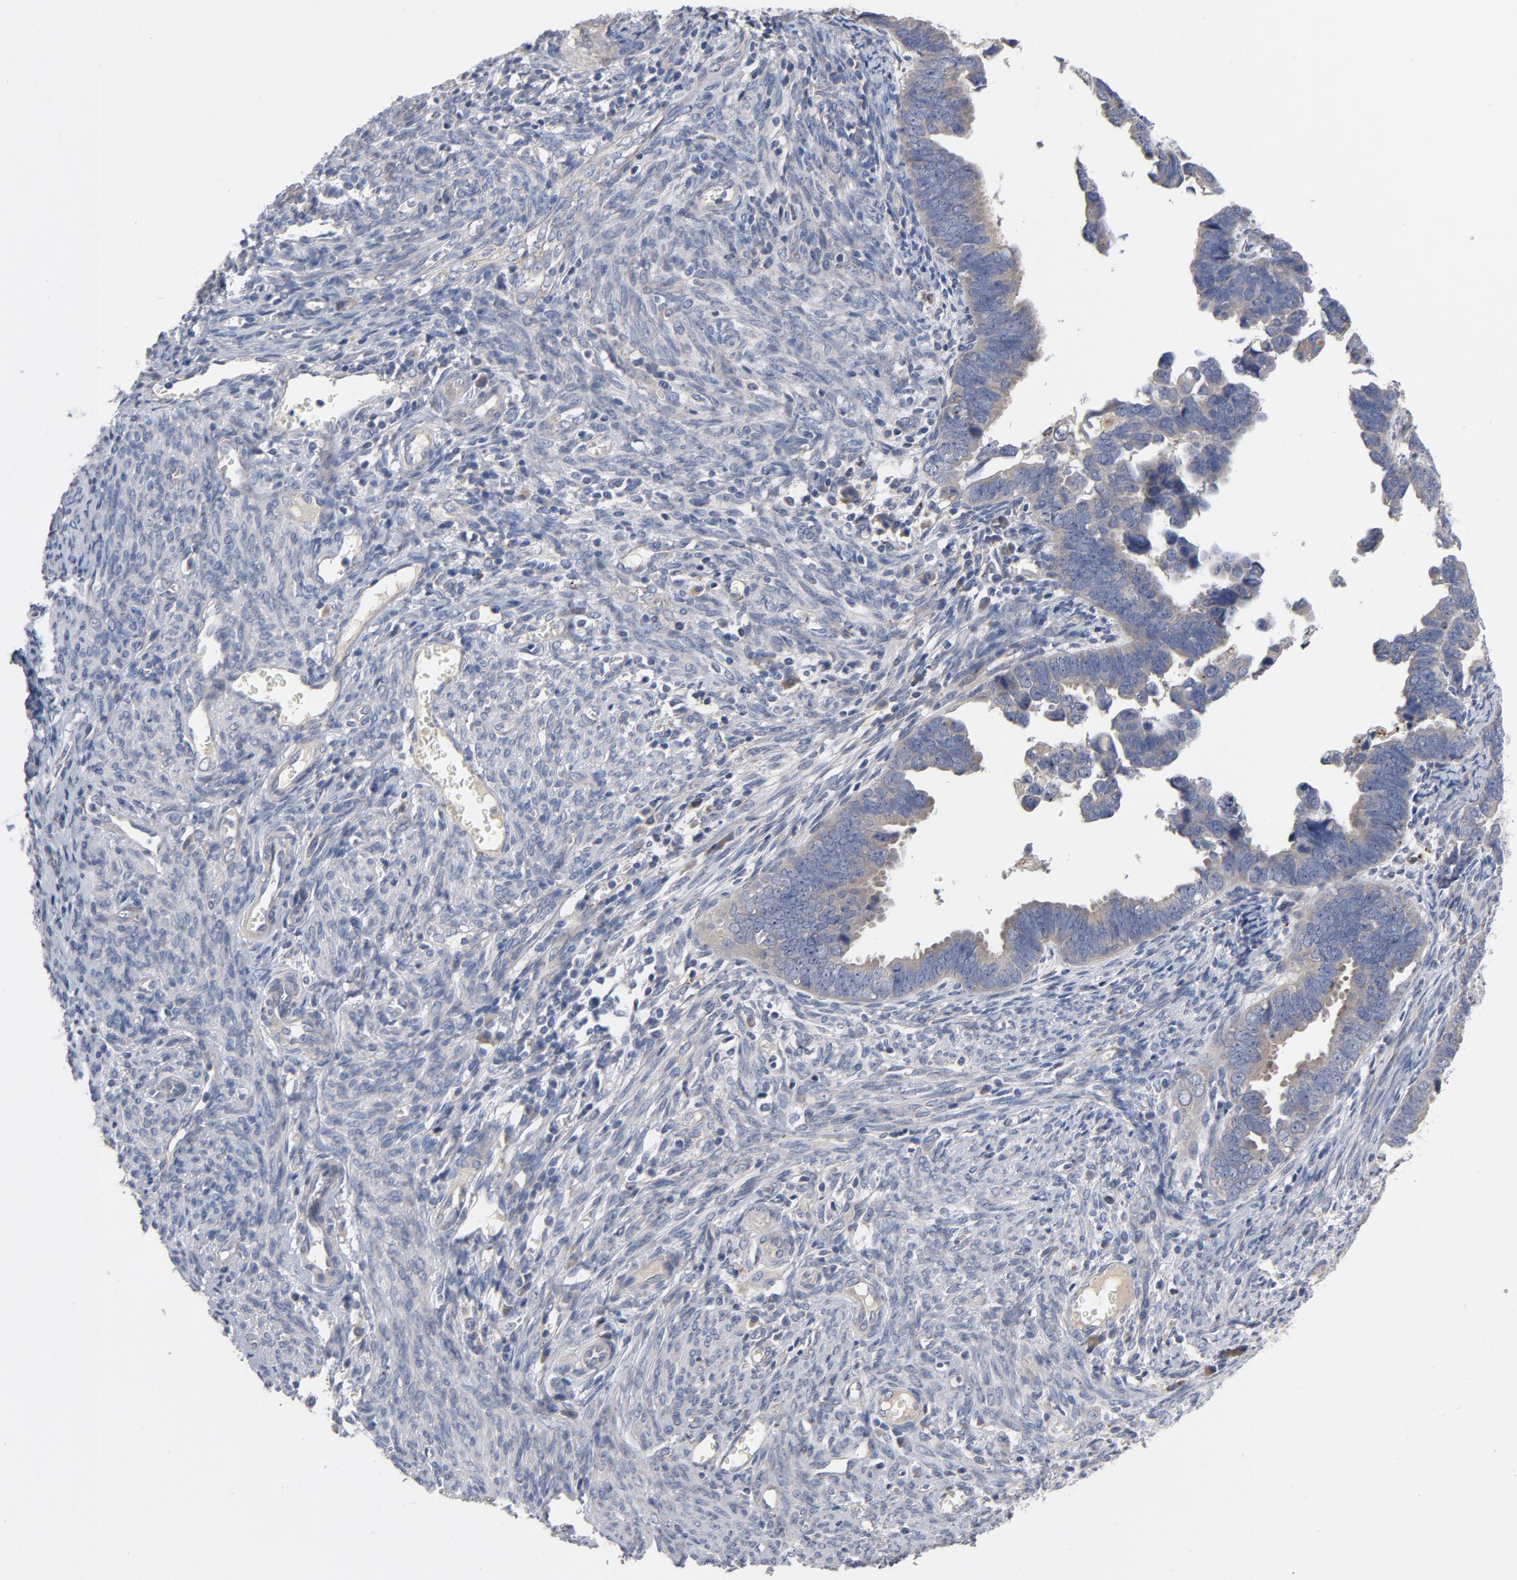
{"staining": {"intensity": "weak", "quantity": ">75%", "location": "cytoplasmic/membranous"}, "tissue": "endometrial cancer", "cell_type": "Tumor cells", "image_type": "cancer", "snomed": [{"axis": "morphology", "description": "Adenocarcinoma, NOS"}, {"axis": "topography", "description": "Endometrium"}], "caption": "Adenocarcinoma (endometrial) was stained to show a protein in brown. There is low levels of weak cytoplasmic/membranous expression in about >75% of tumor cells. The protein is shown in brown color, while the nuclei are stained blue.", "gene": "CCDC134", "patient": {"sex": "female", "age": 75}}